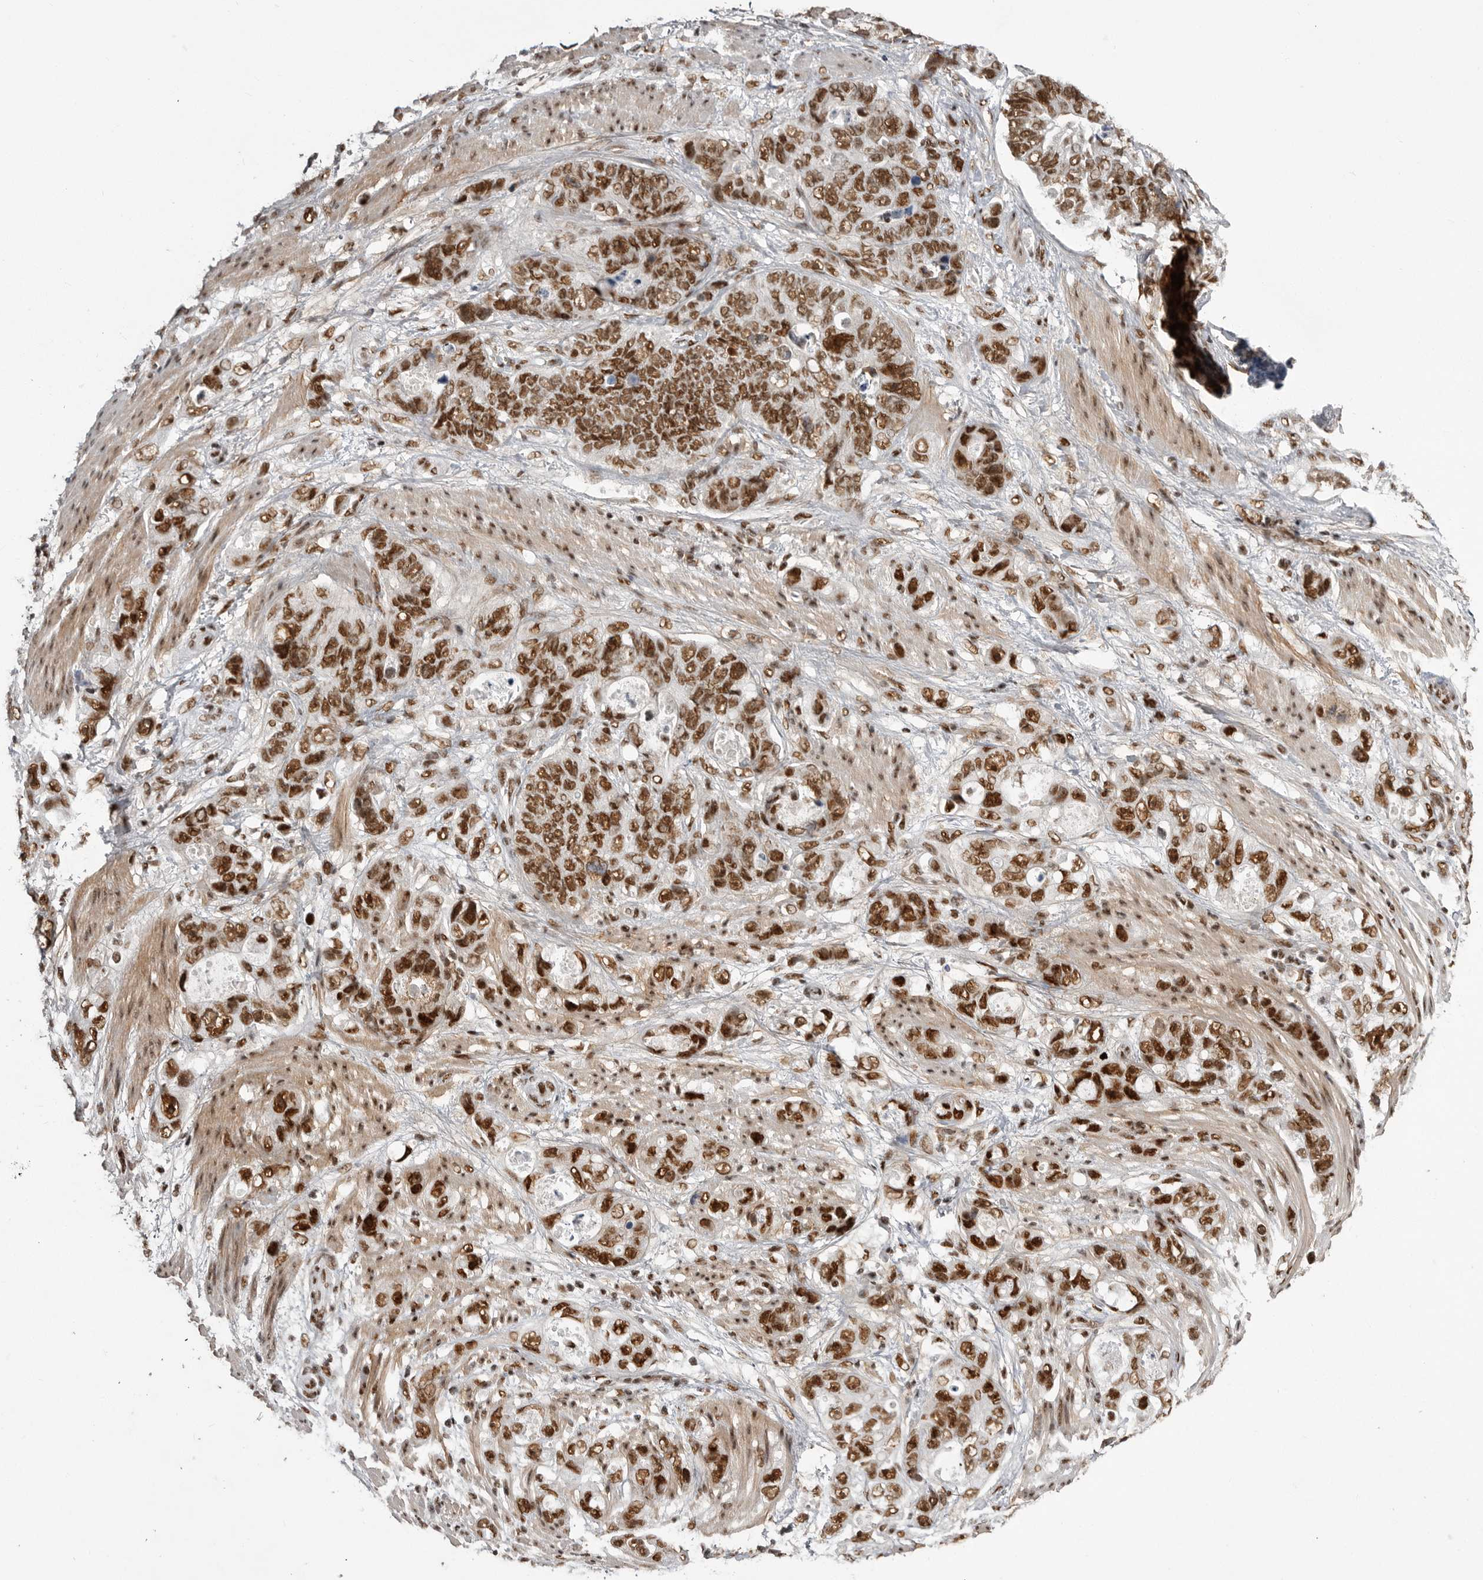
{"staining": {"intensity": "strong", "quantity": ">75%", "location": "nuclear"}, "tissue": "stomach cancer", "cell_type": "Tumor cells", "image_type": "cancer", "snomed": [{"axis": "morphology", "description": "Normal tissue, NOS"}, {"axis": "morphology", "description": "Adenocarcinoma, NOS"}, {"axis": "topography", "description": "Stomach"}], "caption": "Stomach adenocarcinoma stained with a protein marker demonstrates strong staining in tumor cells.", "gene": "PPP1R8", "patient": {"sex": "female", "age": 89}}